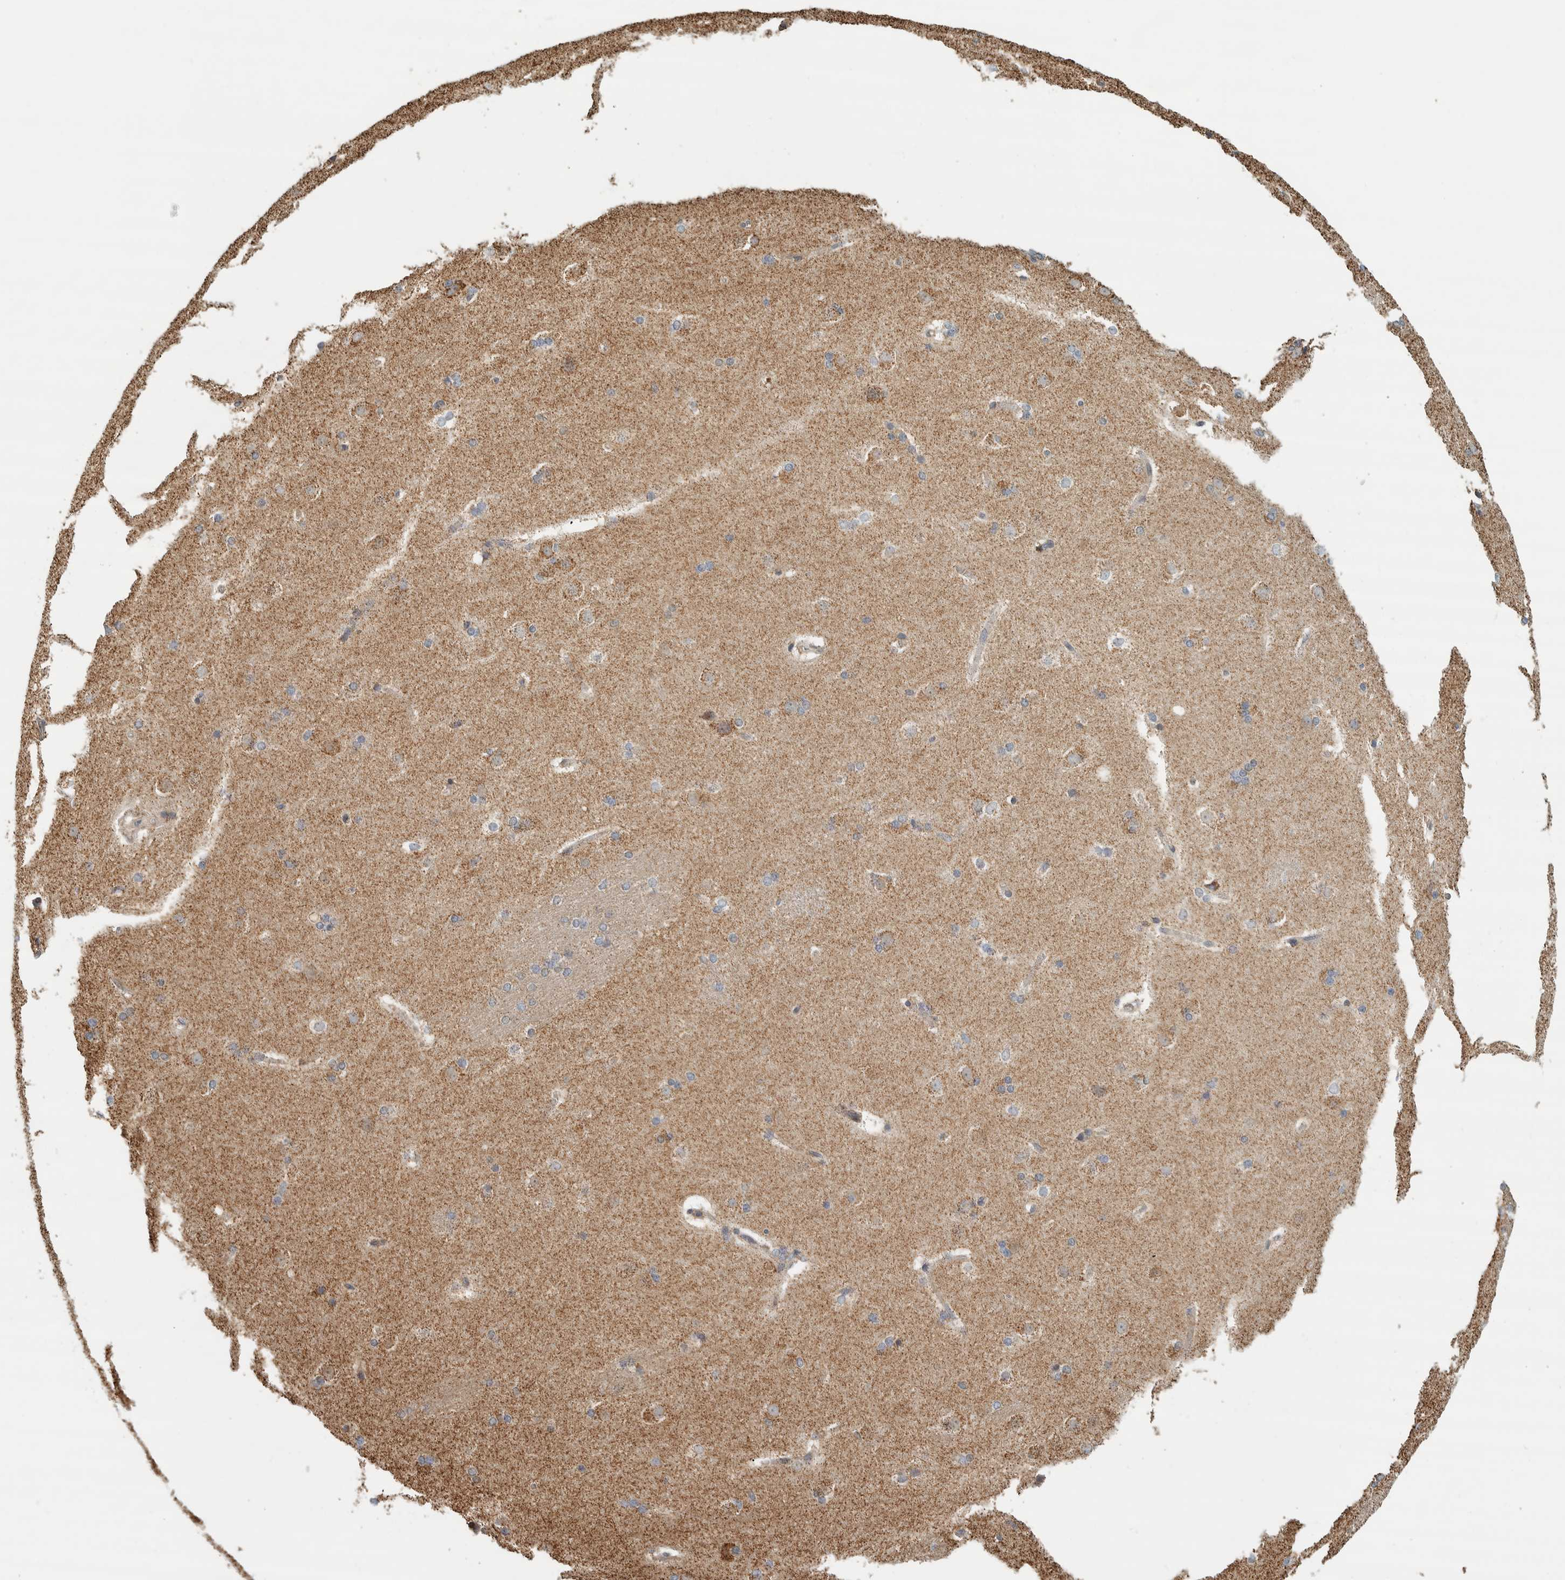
{"staining": {"intensity": "weak", "quantity": ">75%", "location": "cytoplasmic/membranous"}, "tissue": "caudate", "cell_type": "Glial cells", "image_type": "normal", "snomed": [{"axis": "morphology", "description": "Normal tissue, NOS"}, {"axis": "topography", "description": "Lateral ventricle wall"}], "caption": "A micrograph showing weak cytoplasmic/membranous expression in about >75% of glial cells in unremarkable caudate, as visualized by brown immunohistochemical staining.", "gene": "AFP", "patient": {"sex": "female", "age": 19}}